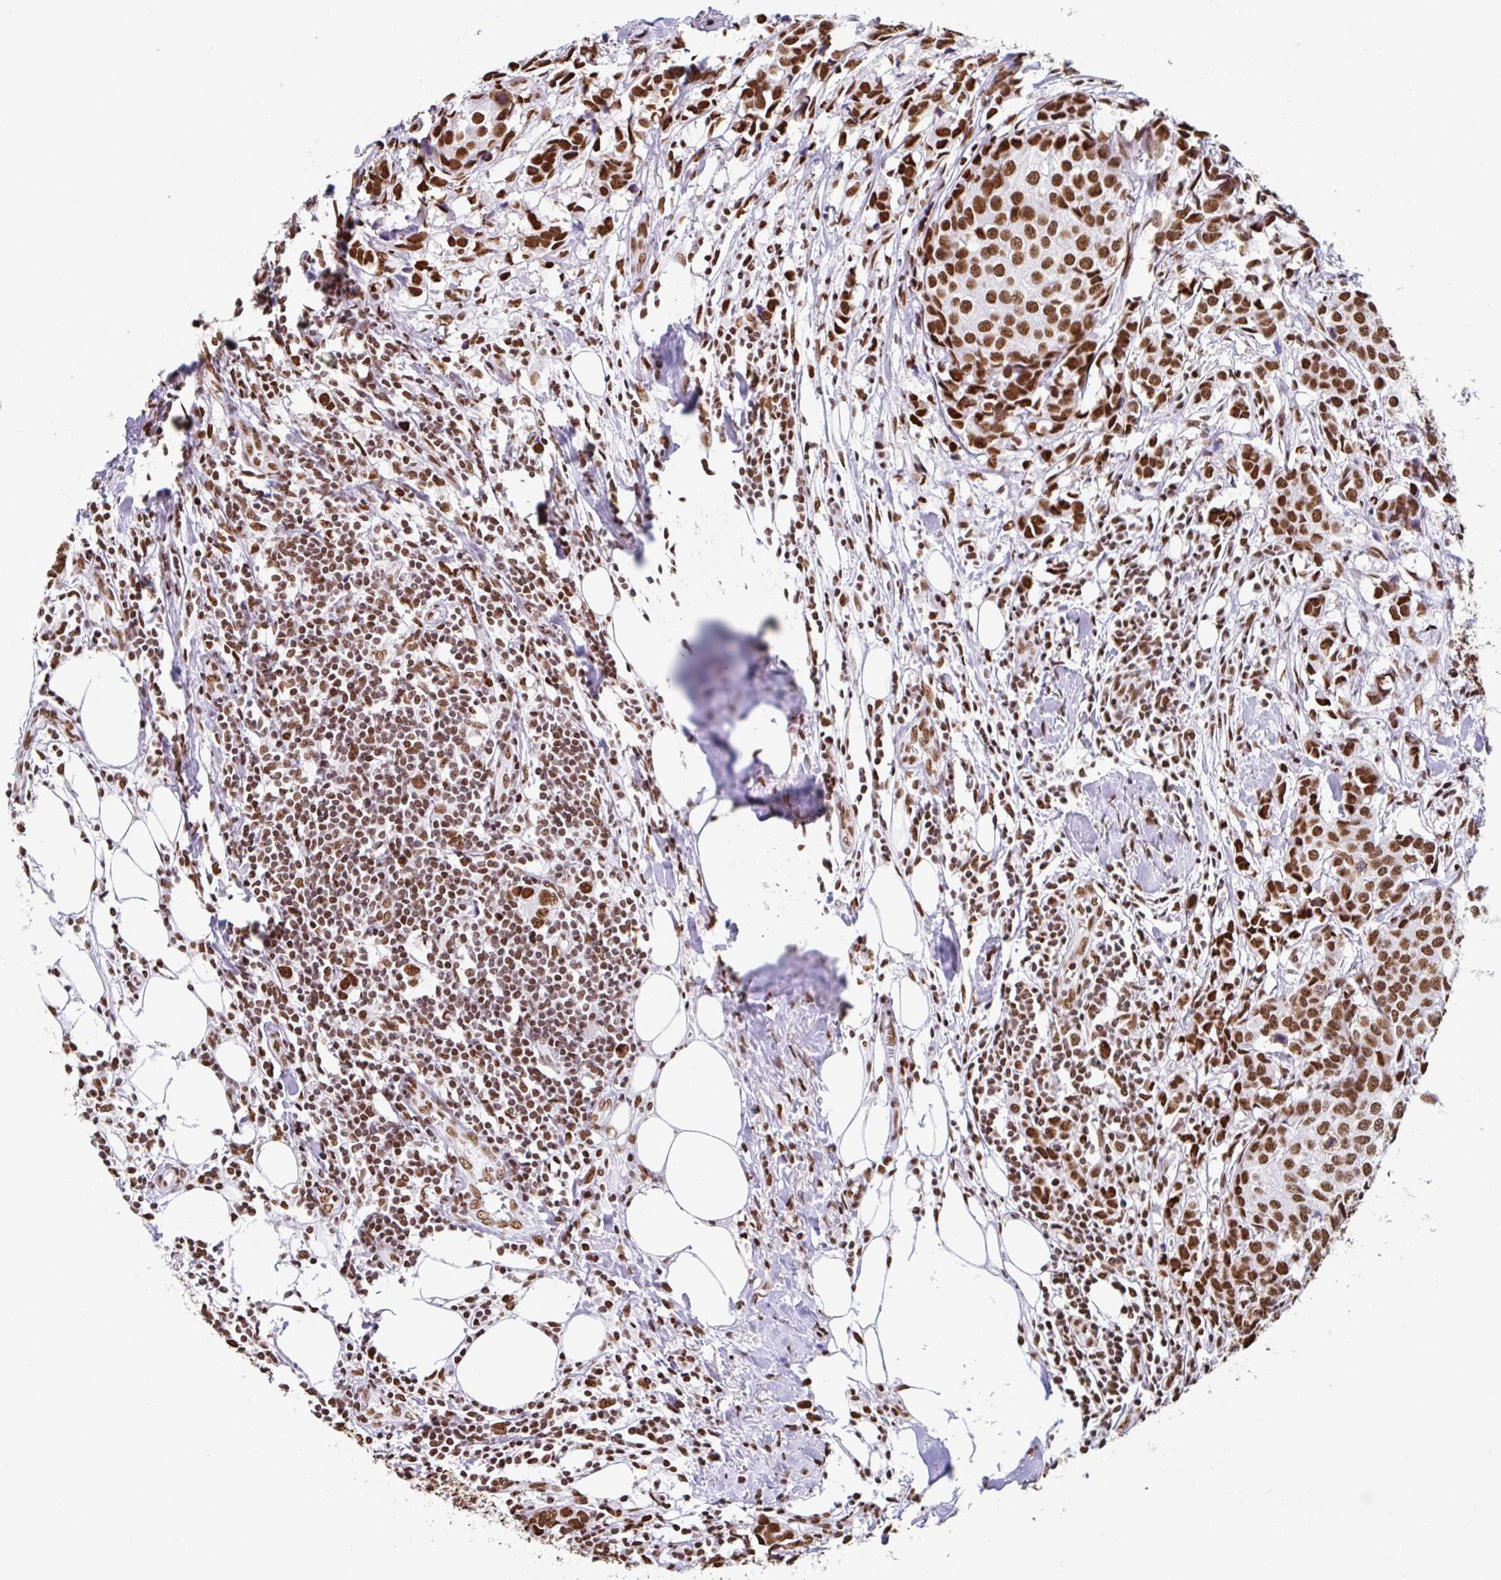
{"staining": {"intensity": "strong", "quantity": ">75%", "location": "nuclear"}, "tissue": "breast cancer", "cell_type": "Tumor cells", "image_type": "cancer", "snomed": [{"axis": "morphology", "description": "Duct carcinoma"}, {"axis": "topography", "description": "Breast"}], "caption": "Protein expression analysis of breast cancer shows strong nuclear positivity in approximately >75% of tumor cells.", "gene": "KHDRBS1", "patient": {"sex": "female", "age": 80}}